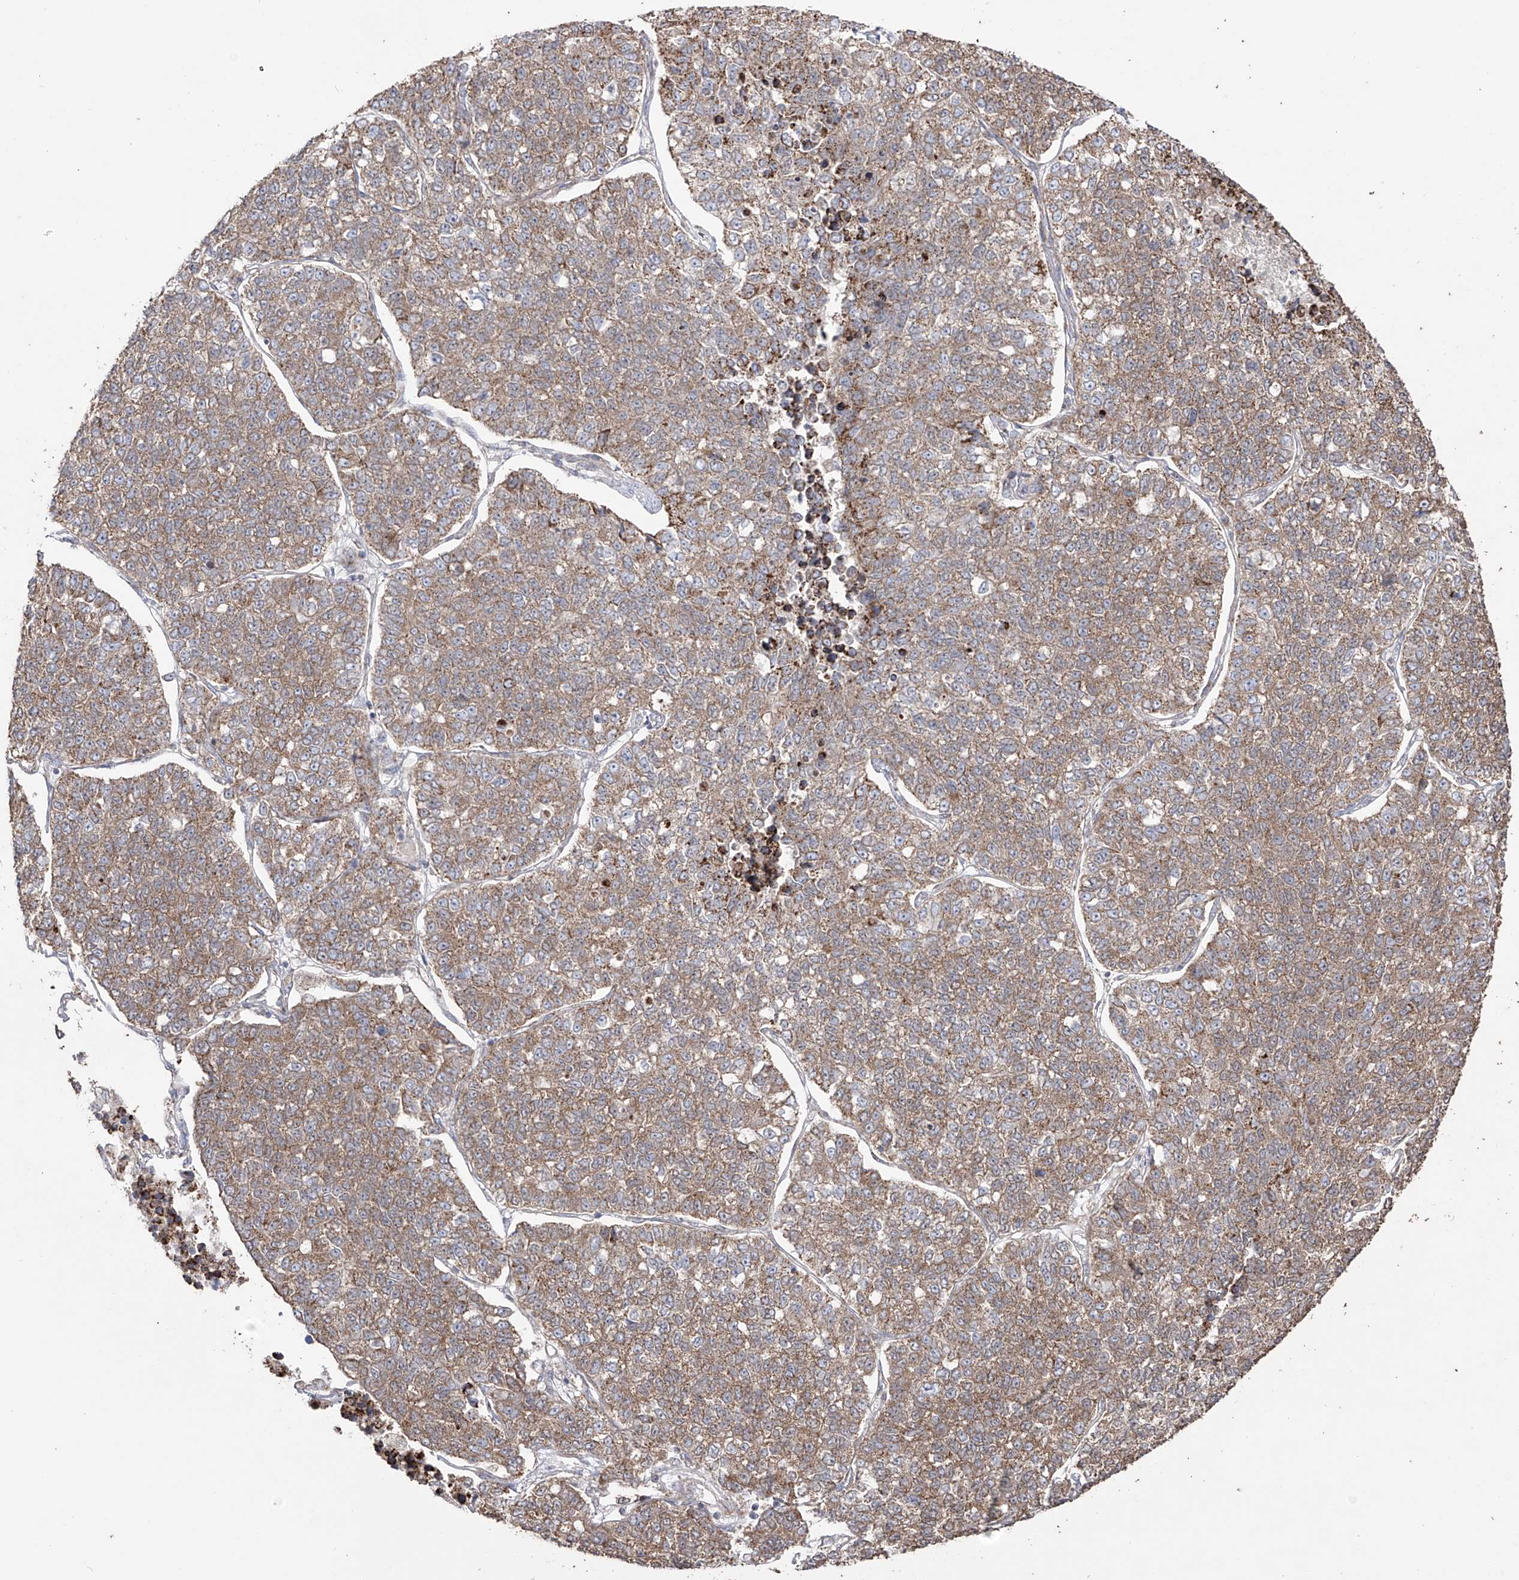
{"staining": {"intensity": "moderate", "quantity": ">75%", "location": "cytoplasmic/membranous"}, "tissue": "lung cancer", "cell_type": "Tumor cells", "image_type": "cancer", "snomed": [{"axis": "morphology", "description": "Adenocarcinoma, NOS"}, {"axis": "topography", "description": "Lung"}], "caption": "Moderate cytoplasmic/membranous protein staining is seen in approximately >75% of tumor cells in adenocarcinoma (lung).", "gene": "YKT6", "patient": {"sex": "male", "age": 49}}